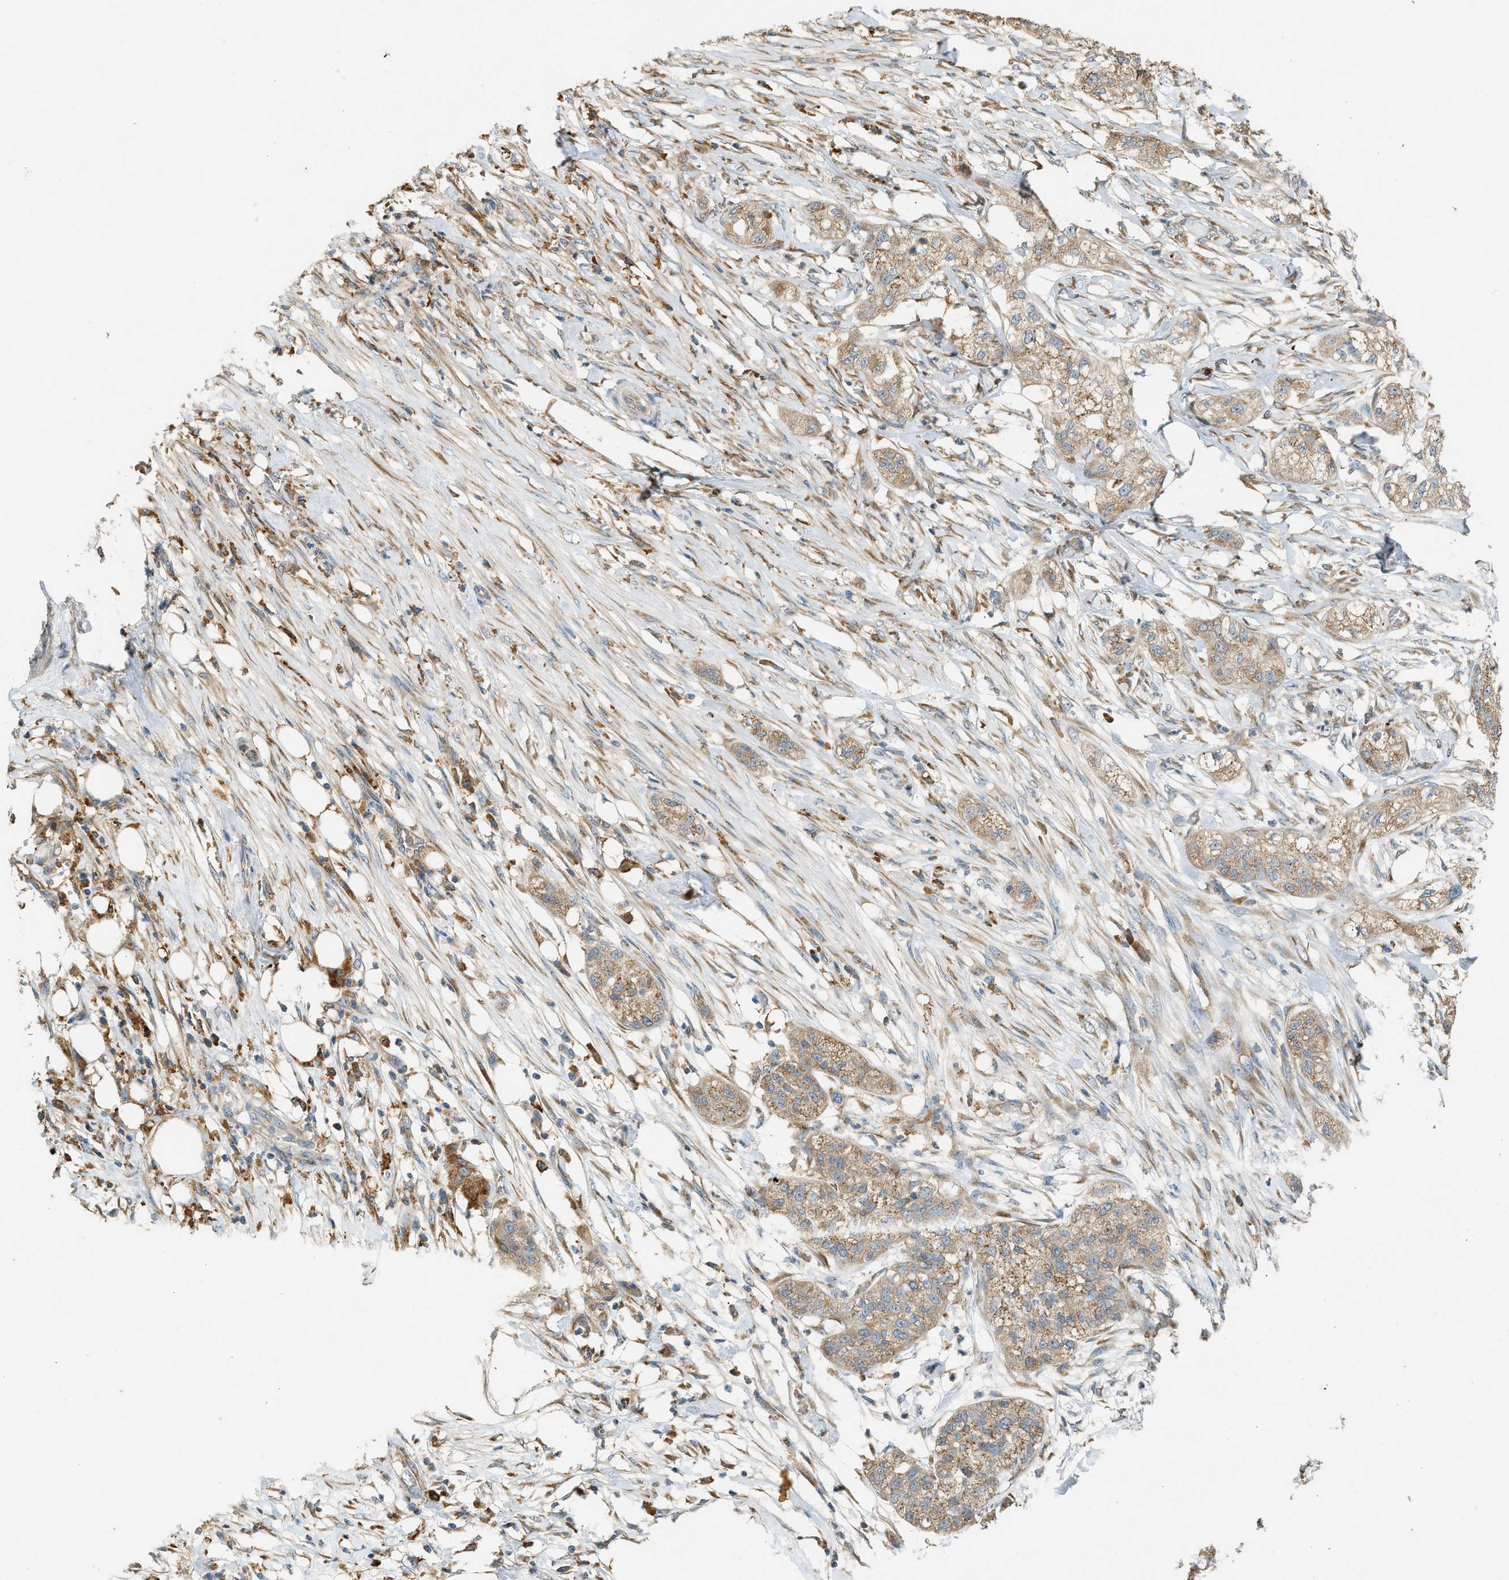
{"staining": {"intensity": "moderate", "quantity": ">75%", "location": "cytoplasmic/membranous"}, "tissue": "pancreatic cancer", "cell_type": "Tumor cells", "image_type": "cancer", "snomed": [{"axis": "morphology", "description": "Adenocarcinoma, NOS"}, {"axis": "topography", "description": "Pancreas"}], "caption": "Brown immunohistochemical staining in human pancreatic adenocarcinoma displays moderate cytoplasmic/membranous expression in approximately >75% of tumor cells. The protein of interest is shown in brown color, while the nuclei are stained blue.", "gene": "CTSB", "patient": {"sex": "female", "age": 78}}